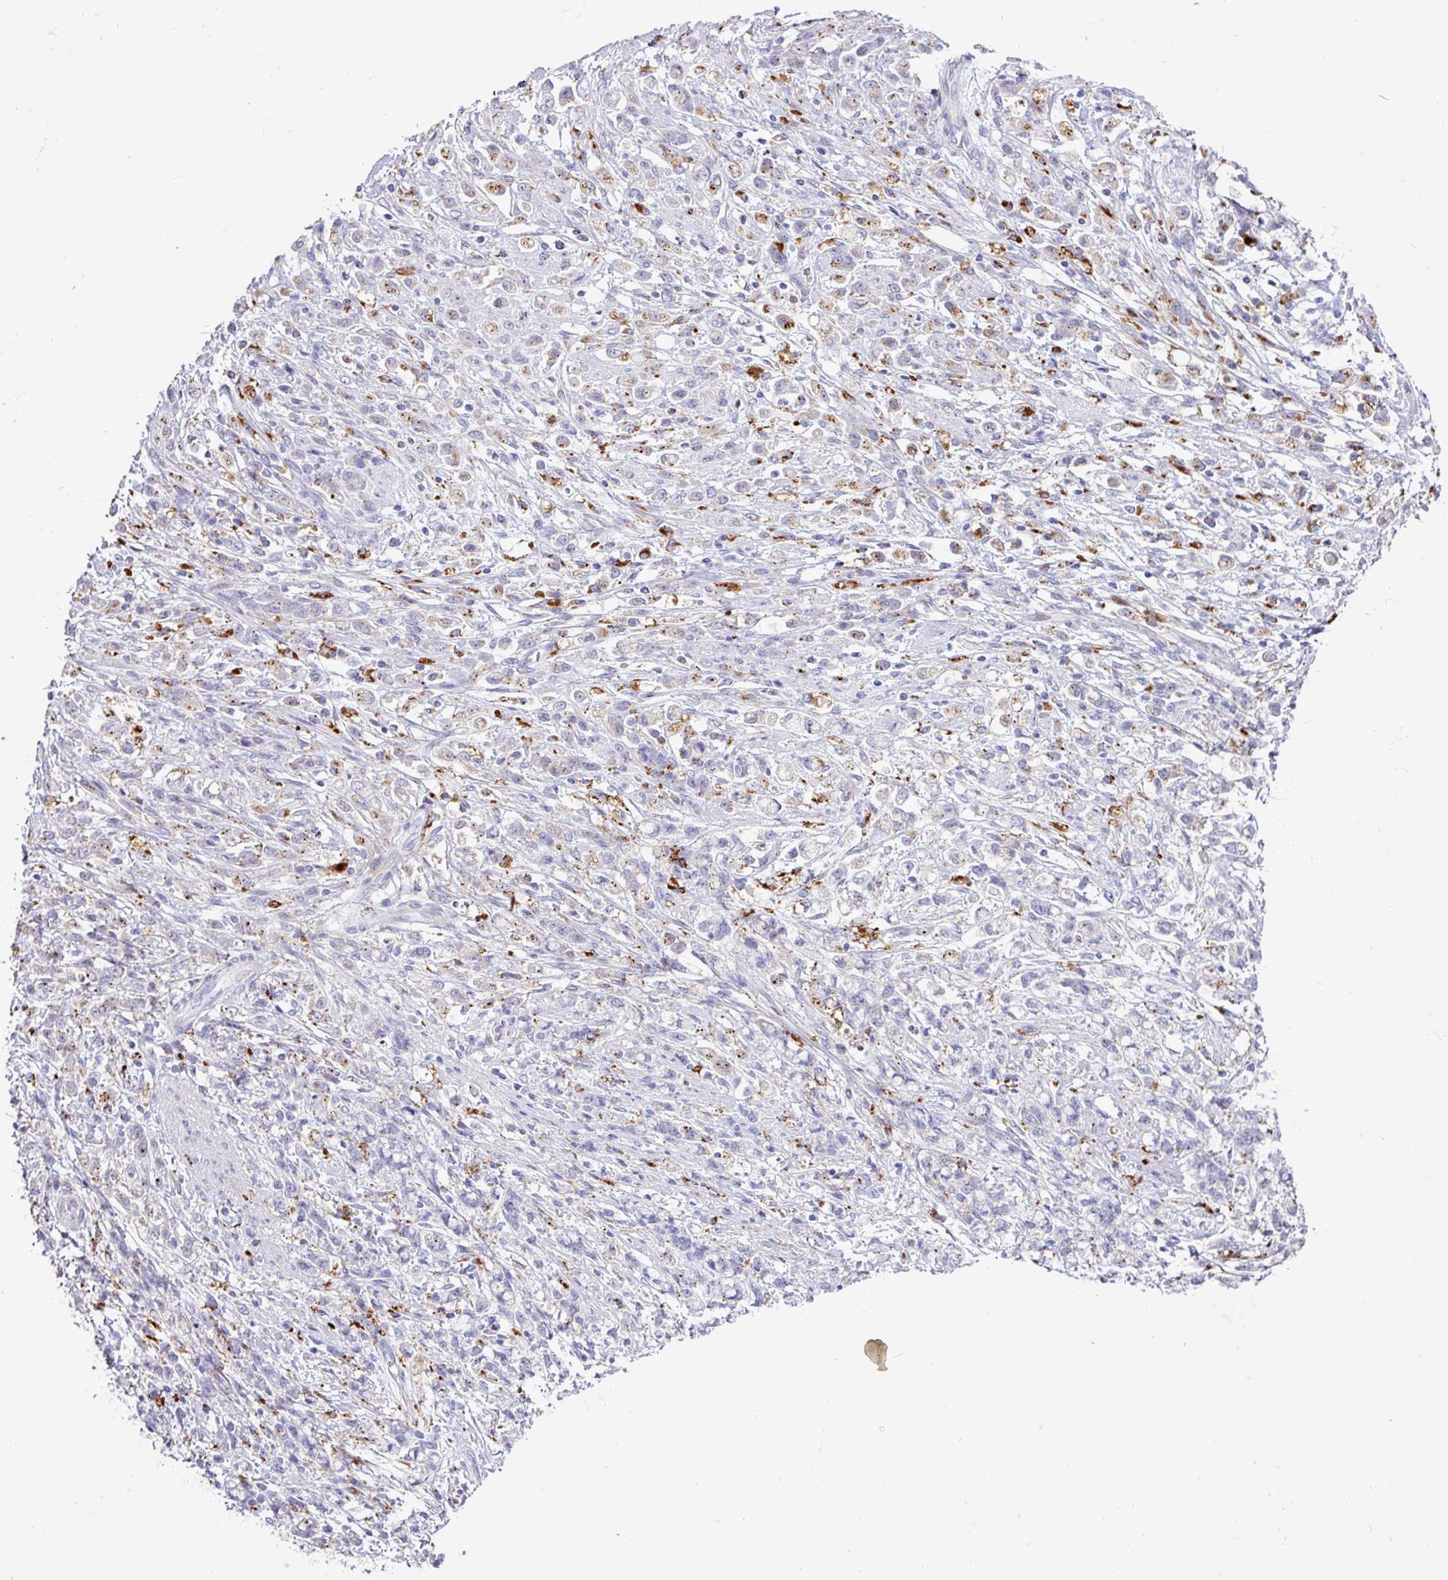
{"staining": {"intensity": "negative", "quantity": "none", "location": "none"}, "tissue": "stomach cancer", "cell_type": "Tumor cells", "image_type": "cancer", "snomed": [{"axis": "morphology", "description": "Adenocarcinoma, NOS"}, {"axis": "topography", "description": "Stomach"}], "caption": "Tumor cells are negative for protein expression in human stomach cancer.", "gene": "AMIGO2", "patient": {"sex": "female", "age": 60}}